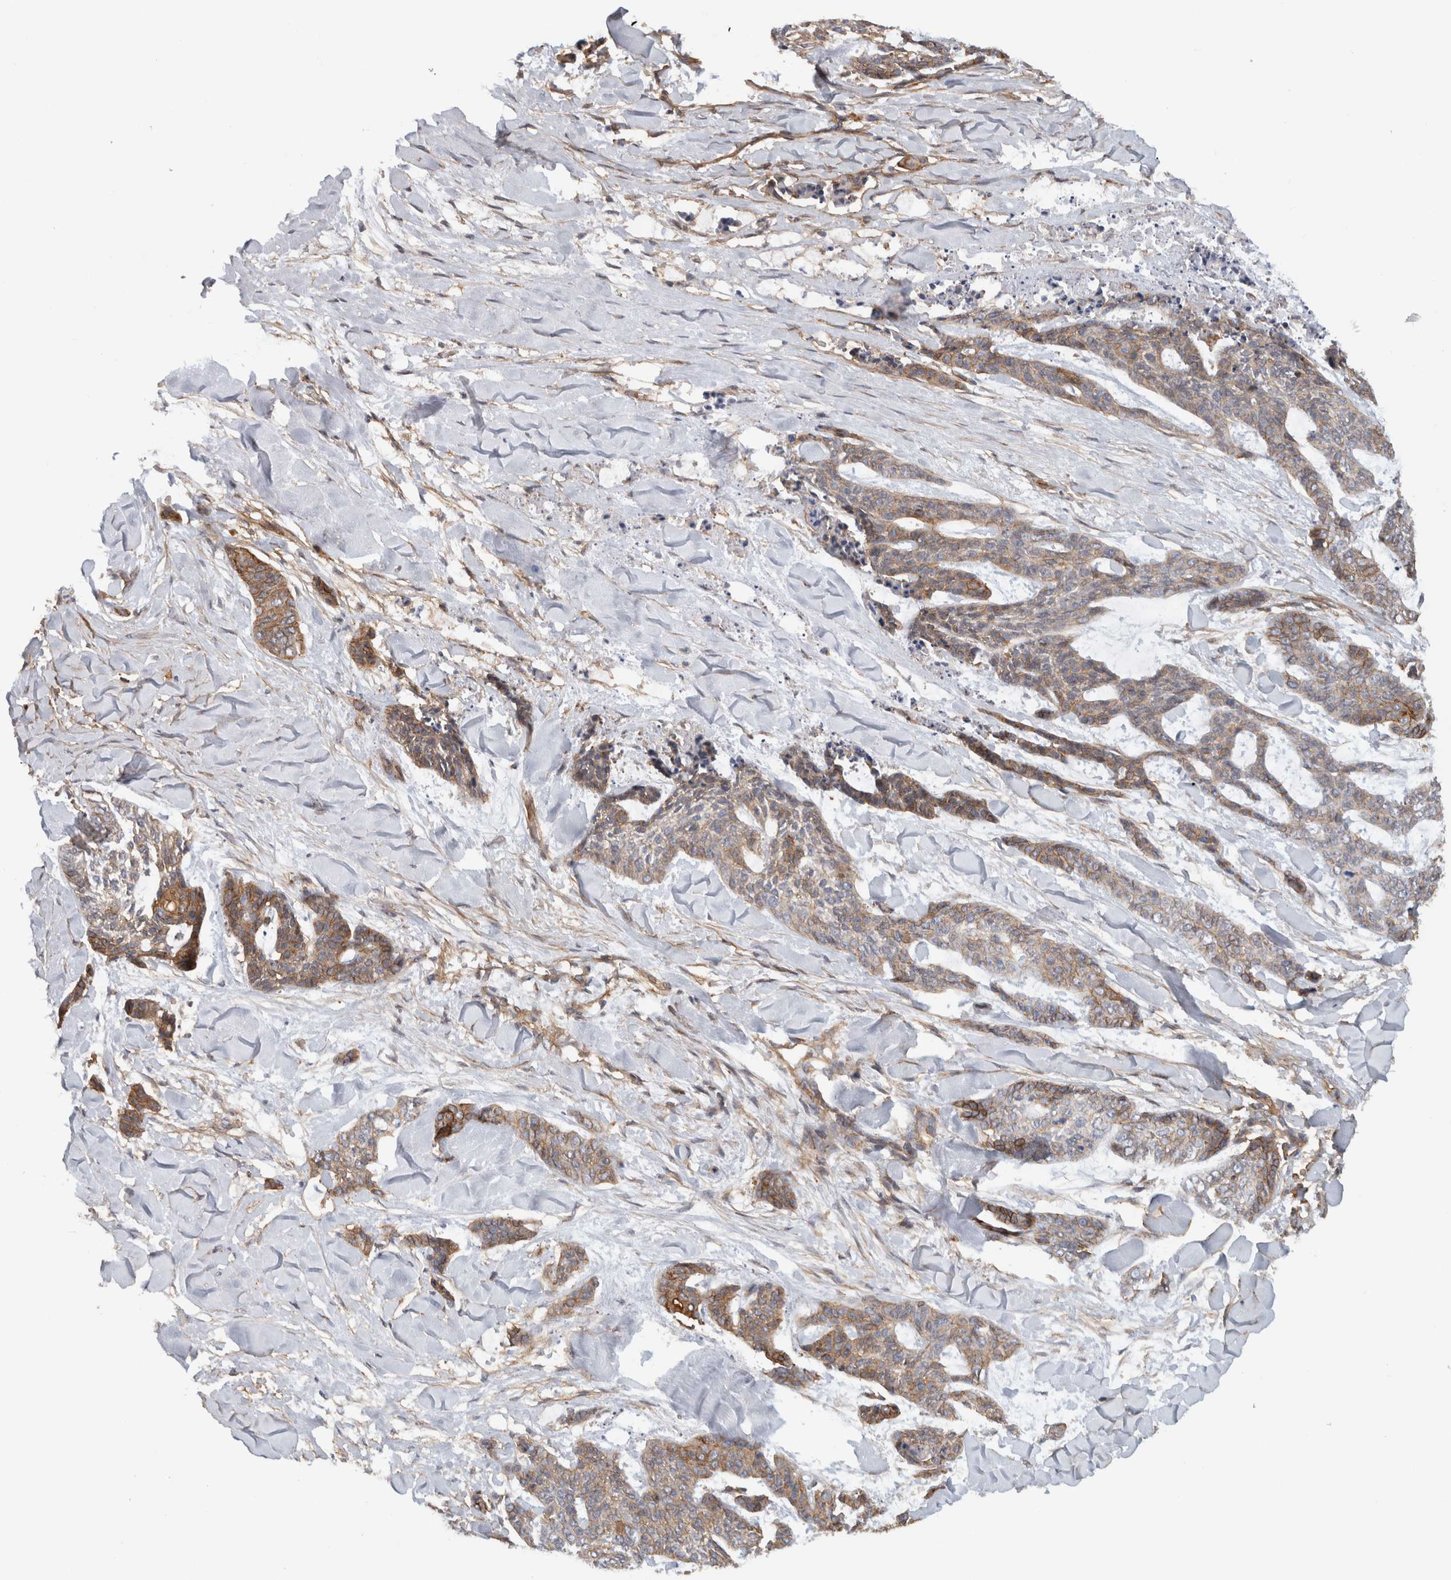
{"staining": {"intensity": "moderate", "quantity": "25%-75%", "location": "cytoplasmic/membranous"}, "tissue": "skin cancer", "cell_type": "Tumor cells", "image_type": "cancer", "snomed": [{"axis": "morphology", "description": "Basal cell carcinoma"}, {"axis": "topography", "description": "Skin"}], "caption": "Immunohistochemical staining of human skin cancer (basal cell carcinoma) demonstrates medium levels of moderate cytoplasmic/membranous protein positivity in approximately 25%-75% of tumor cells.", "gene": "AHNAK", "patient": {"sex": "female", "age": 64}}